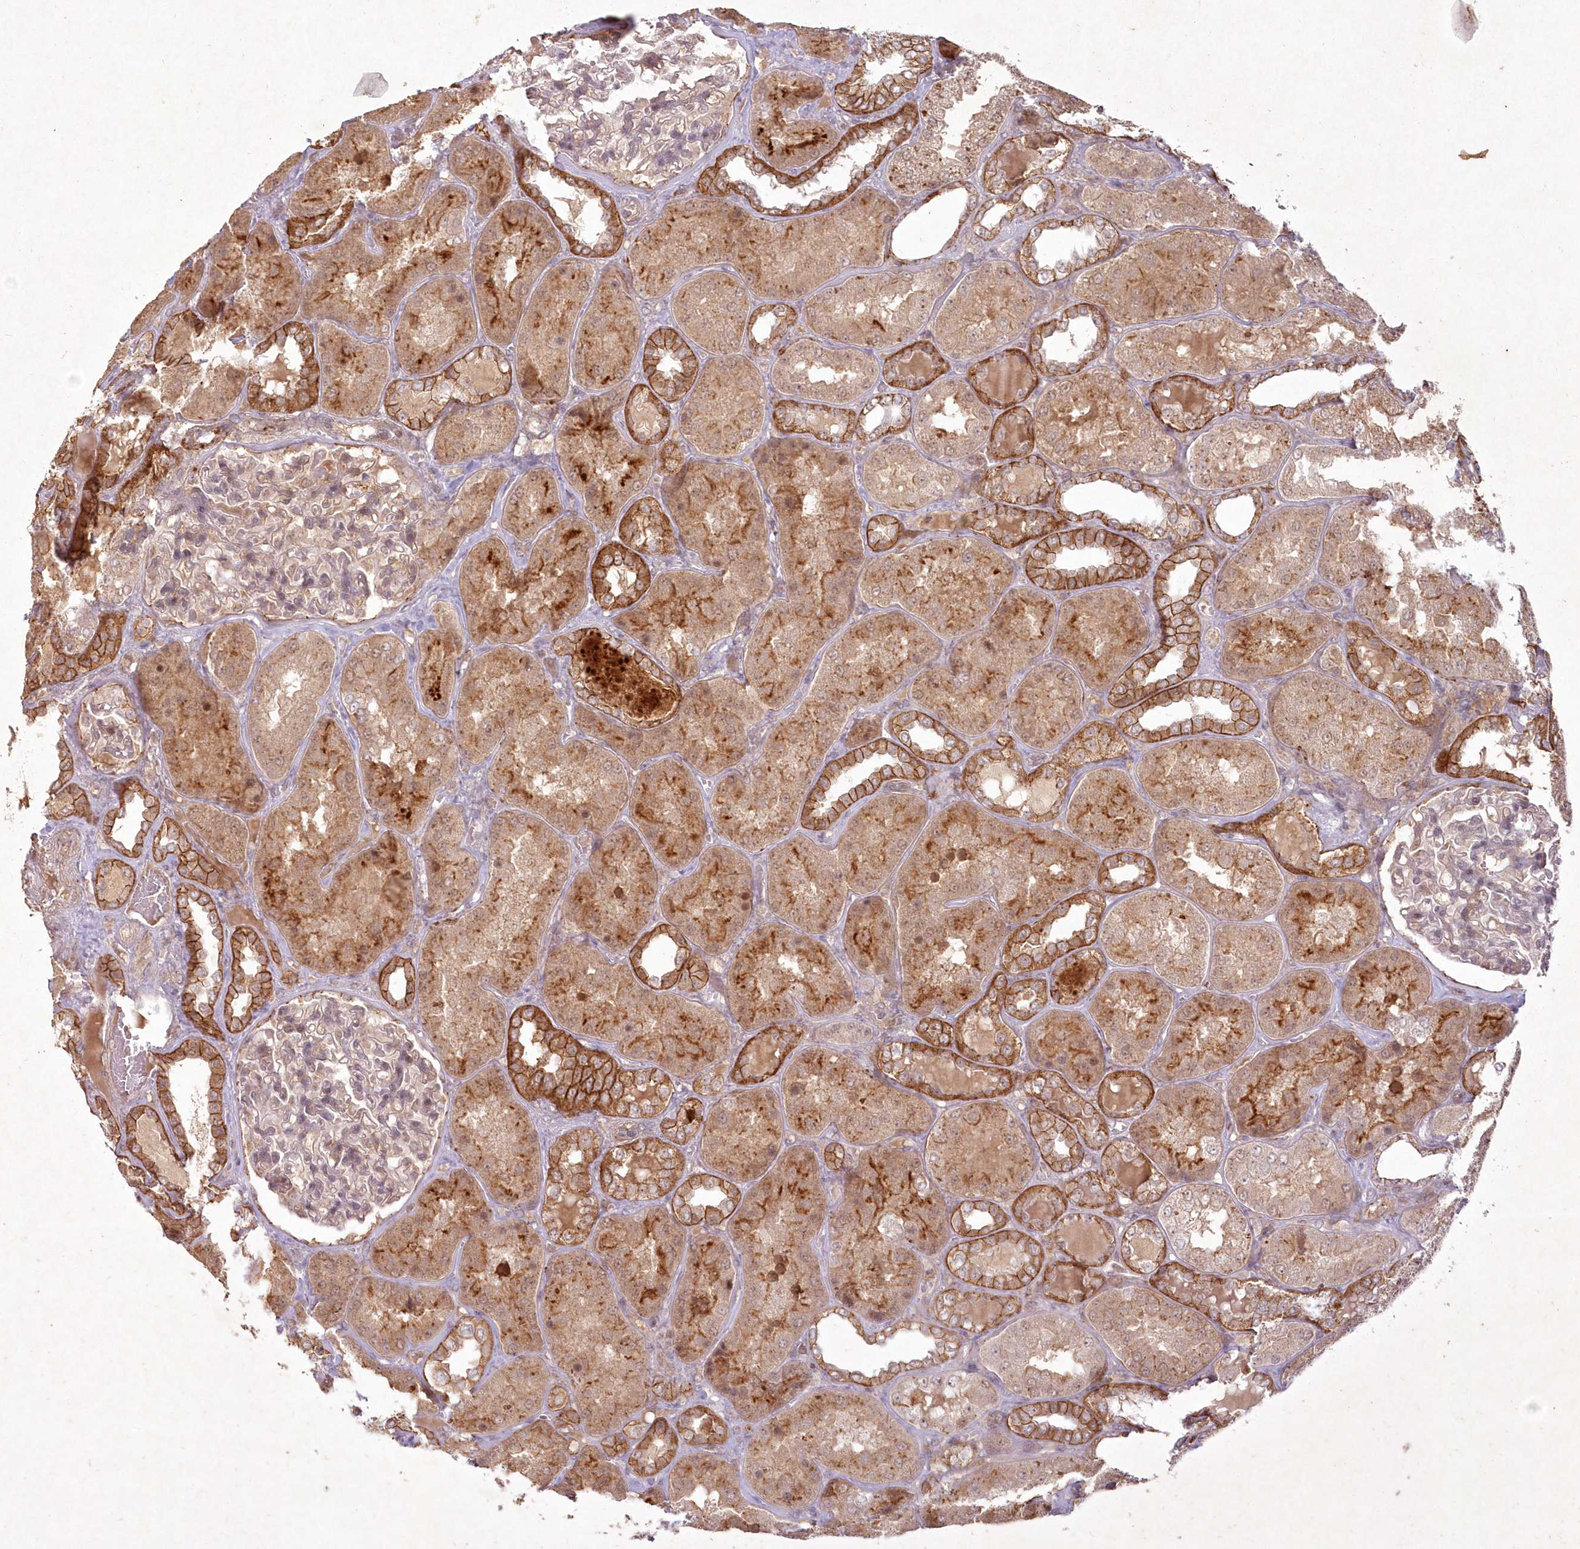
{"staining": {"intensity": "weak", "quantity": "25%-75%", "location": "cytoplasmic/membranous,nuclear"}, "tissue": "kidney", "cell_type": "Cells in glomeruli", "image_type": "normal", "snomed": [{"axis": "morphology", "description": "Normal tissue, NOS"}, {"axis": "topography", "description": "Kidney"}], "caption": "Immunohistochemical staining of unremarkable kidney displays low levels of weak cytoplasmic/membranous,nuclear staining in about 25%-75% of cells in glomeruli.", "gene": "TOGARAM2", "patient": {"sex": "female", "age": 56}}